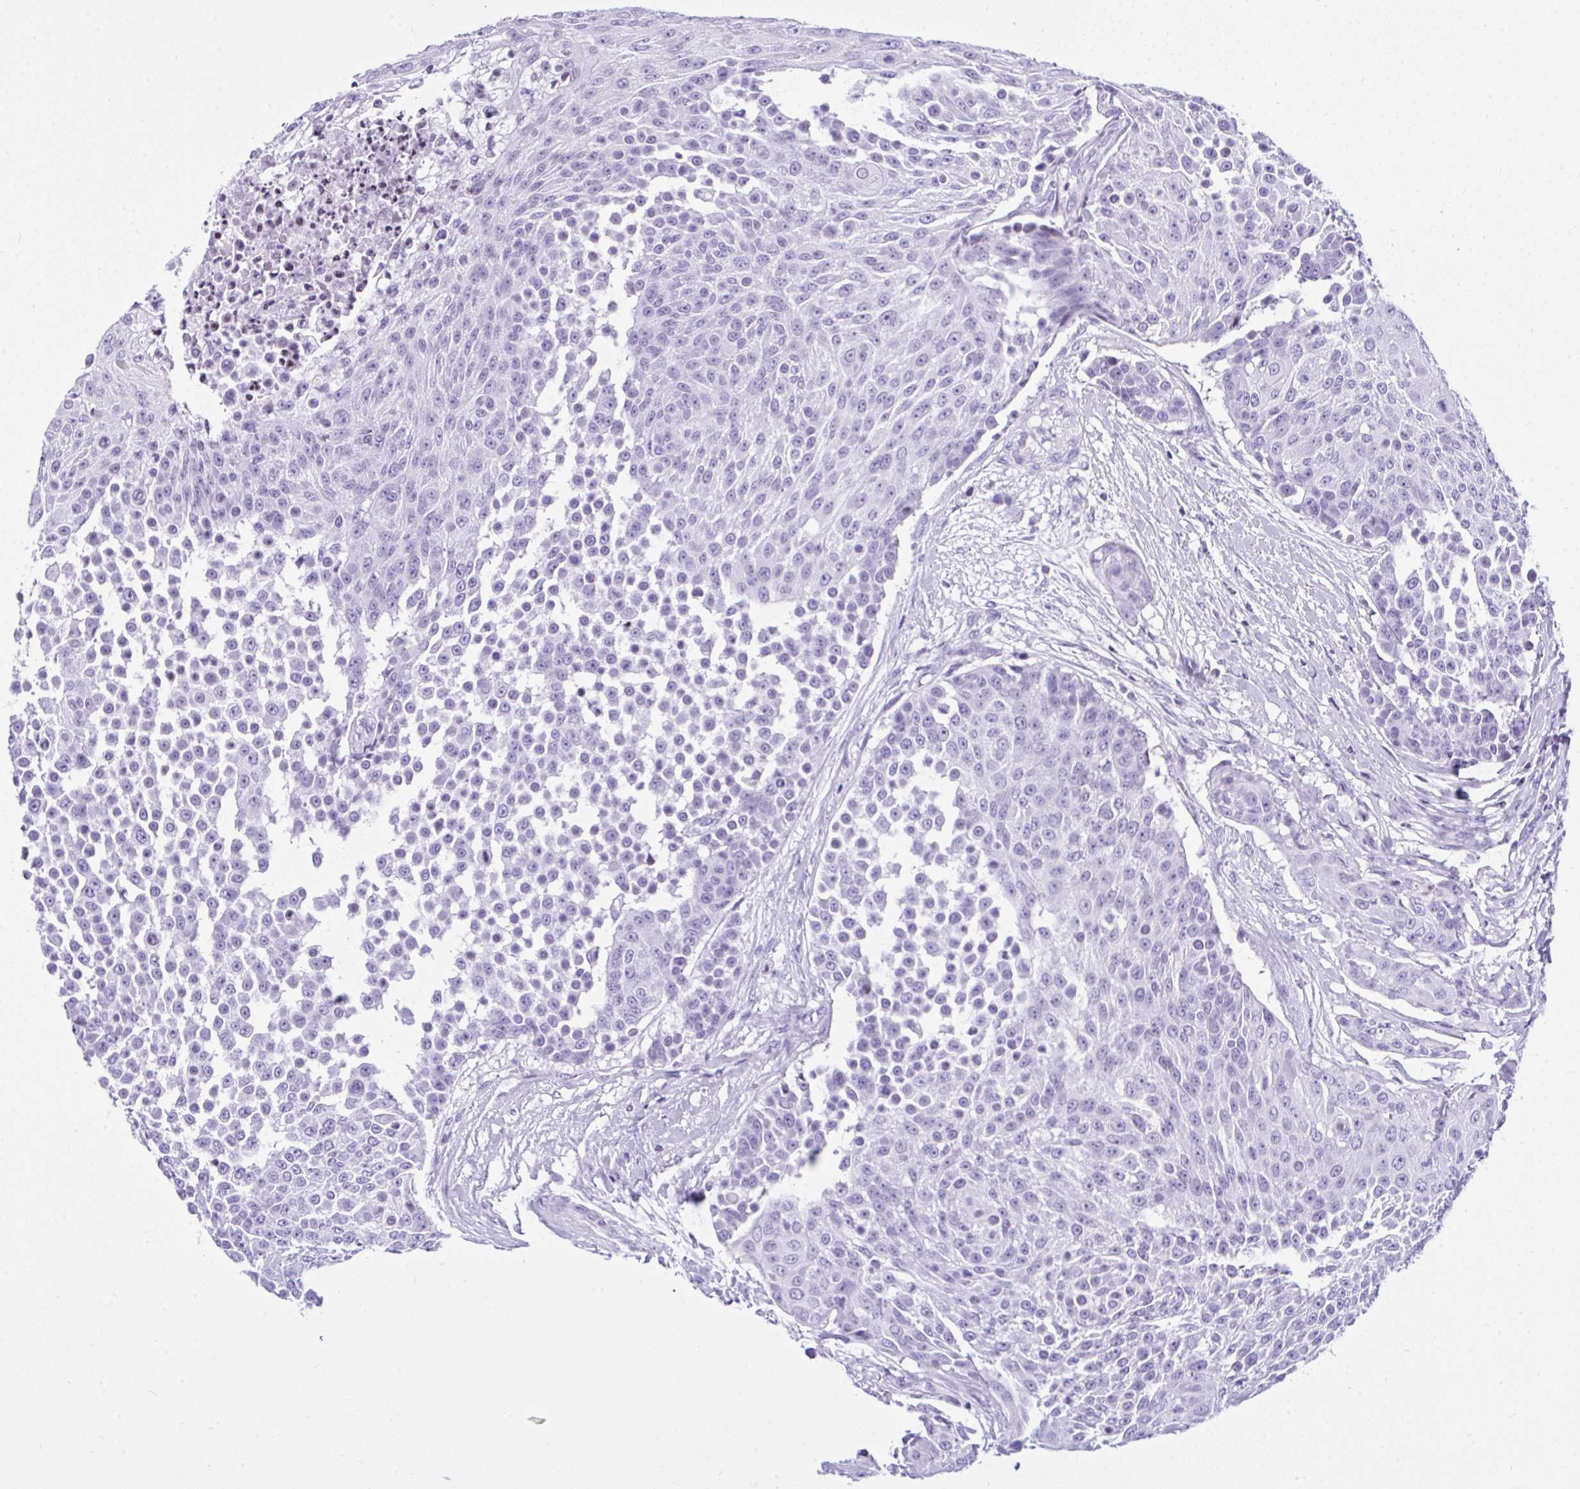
{"staining": {"intensity": "negative", "quantity": "none", "location": "none"}, "tissue": "urothelial cancer", "cell_type": "Tumor cells", "image_type": "cancer", "snomed": [{"axis": "morphology", "description": "Urothelial carcinoma, High grade"}, {"axis": "topography", "description": "Urinary bladder"}], "caption": "The immunohistochemistry (IHC) photomicrograph has no significant staining in tumor cells of urothelial carcinoma (high-grade) tissue.", "gene": "KRT27", "patient": {"sex": "female", "age": 63}}